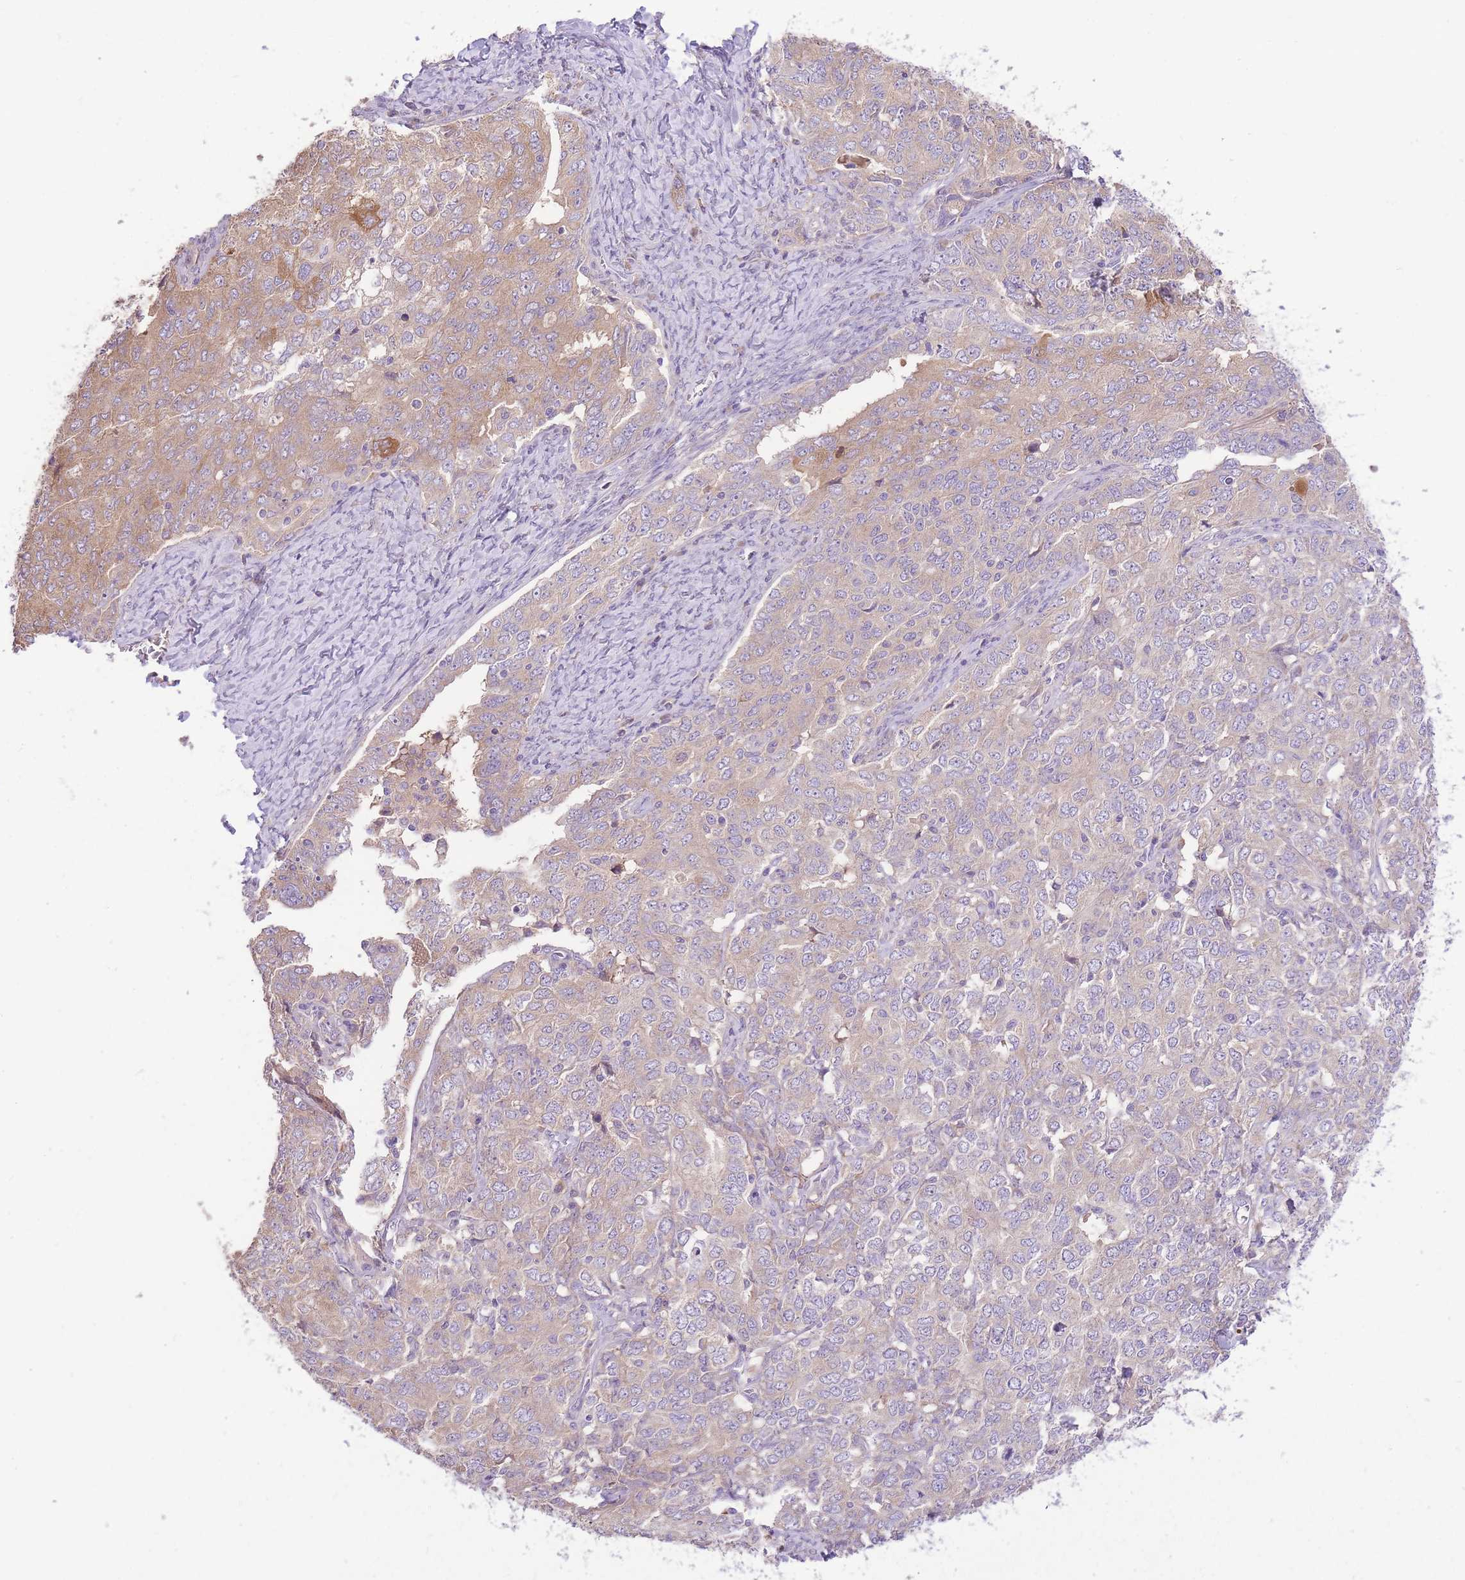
{"staining": {"intensity": "moderate", "quantity": "<25%", "location": "cytoplasmic/membranous"}, "tissue": "ovarian cancer", "cell_type": "Tumor cells", "image_type": "cancer", "snomed": [{"axis": "morphology", "description": "Carcinoma, endometroid"}, {"axis": "topography", "description": "Ovary"}], "caption": "Human ovarian cancer (endometroid carcinoma) stained with a protein marker exhibits moderate staining in tumor cells.", "gene": "LIPH", "patient": {"sex": "female", "age": 62}}